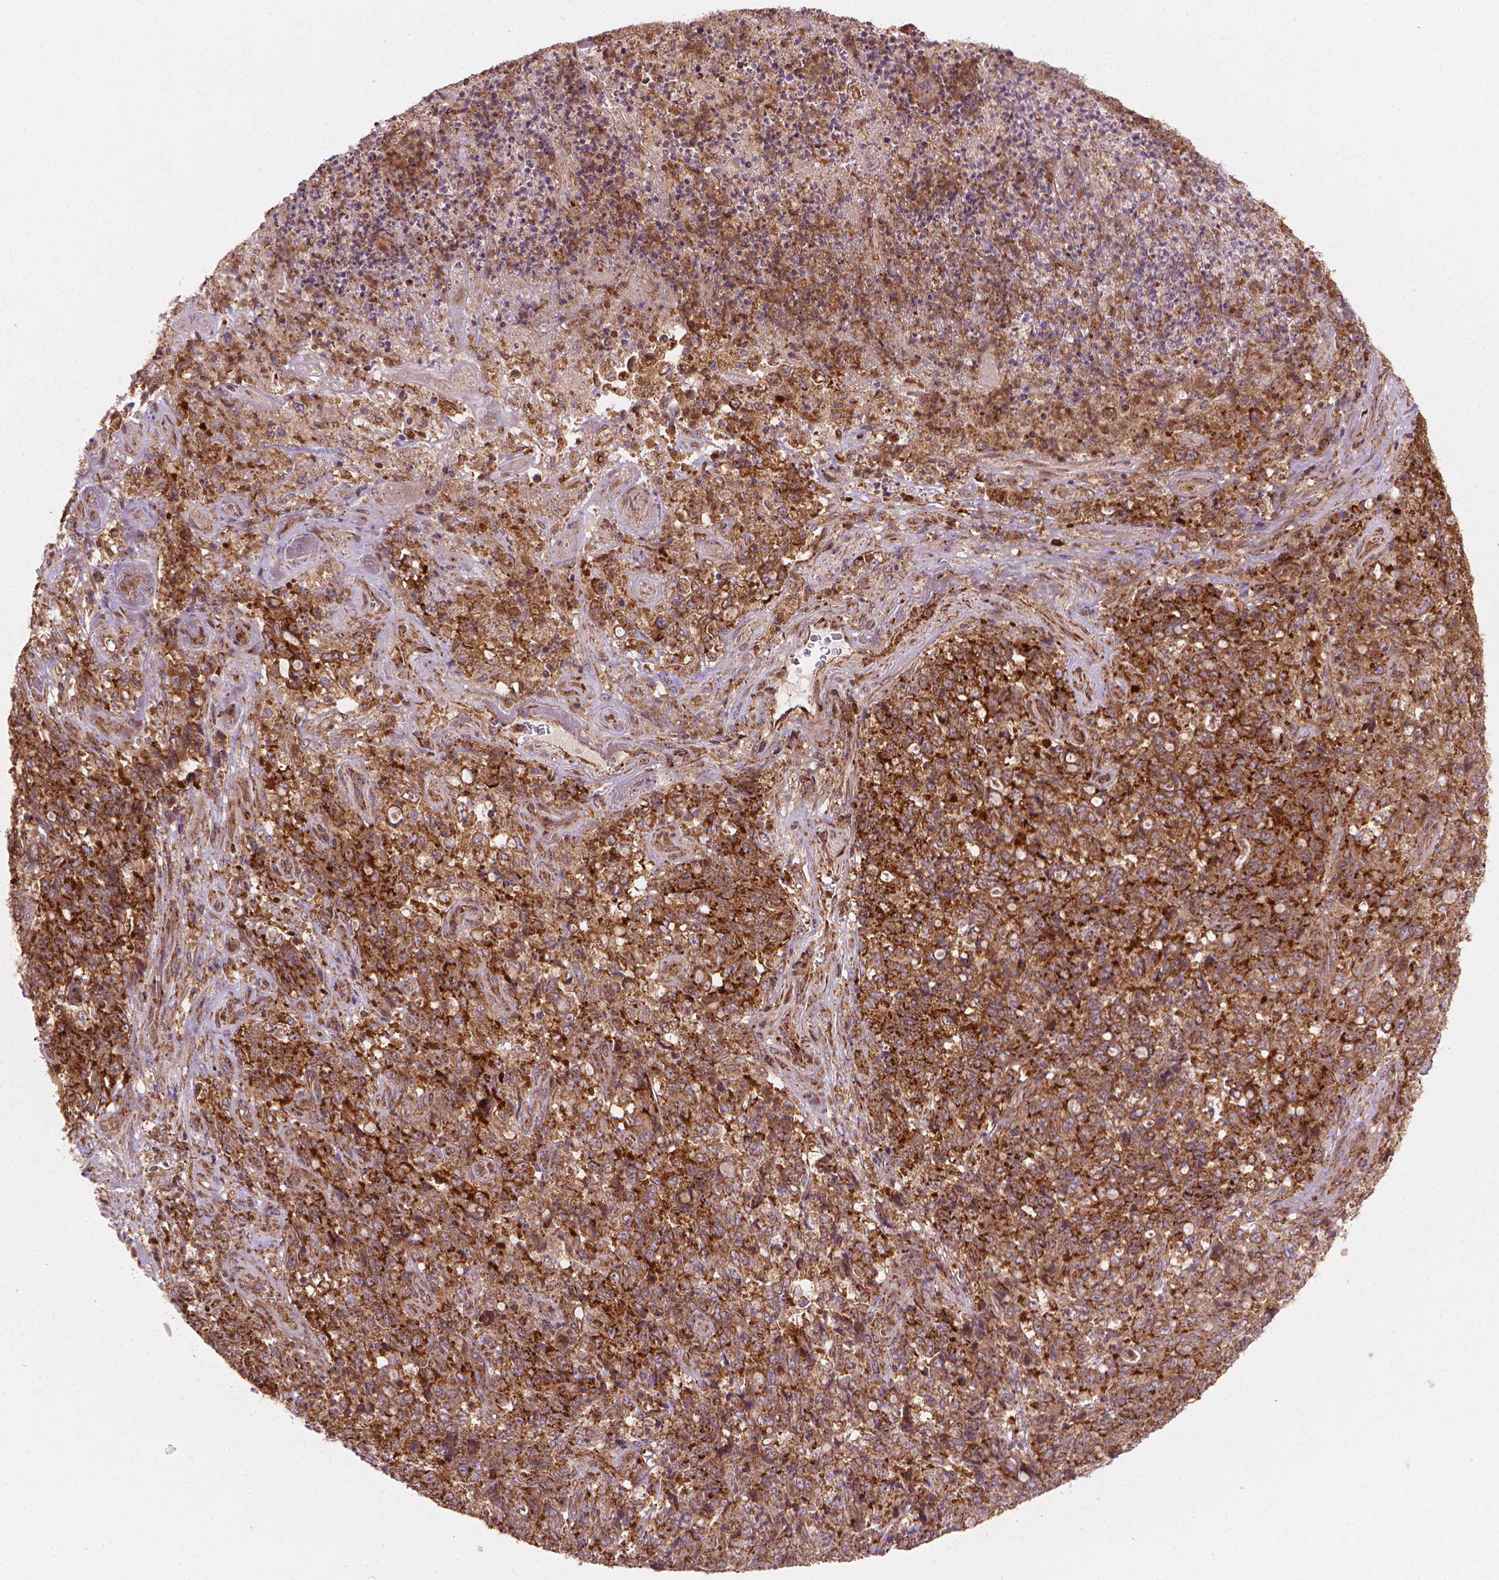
{"staining": {"intensity": "moderate", "quantity": "25%-75%", "location": "cytoplasmic/membranous"}, "tissue": "stomach cancer", "cell_type": "Tumor cells", "image_type": "cancer", "snomed": [{"axis": "morphology", "description": "Adenocarcinoma, NOS"}, {"axis": "topography", "description": "Stomach, lower"}], "caption": "Brown immunohistochemical staining in stomach cancer (adenocarcinoma) displays moderate cytoplasmic/membranous positivity in approximately 25%-75% of tumor cells.", "gene": "VARS2", "patient": {"sex": "female", "age": 71}}